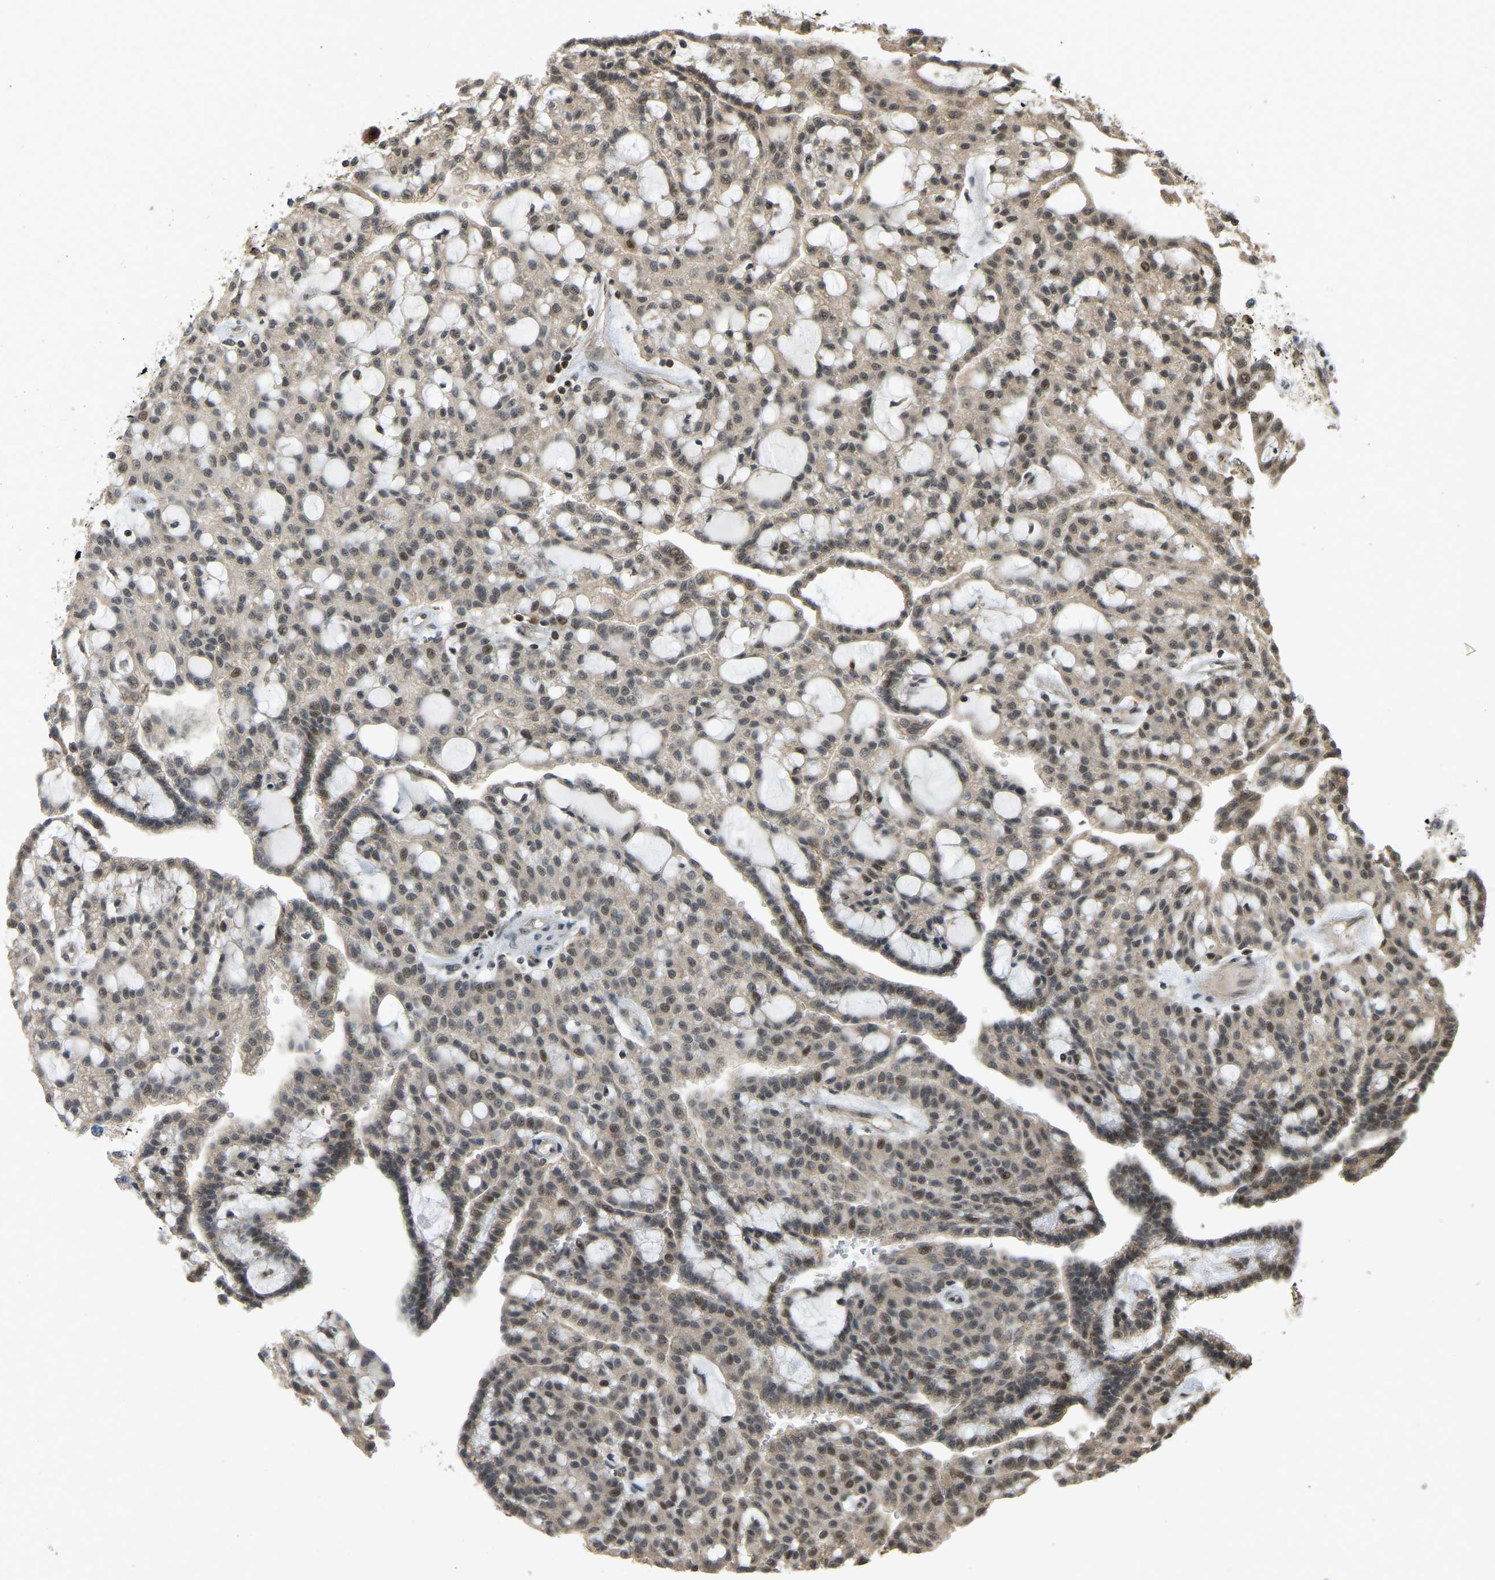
{"staining": {"intensity": "moderate", "quantity": "25%-75%", "location": "cytoplasmic/membranous,nuclear"}, "tissue": "renal cancer", "cell_type": "Tumor cells", "image_type": "cancer", "snomed": [{"axis": "morphology", "description": "Adenocarcinoma, NOS"}, {"axis": "topography", "description": "Kidney"}], "caption": "Tumor cells show moderate cytoplasmic/membranous and nuclear positivity in approximately 25%-75% of cells in renal cancer.", "gene": "BRF2", "patient": {"sex": "male", "age": 63}}